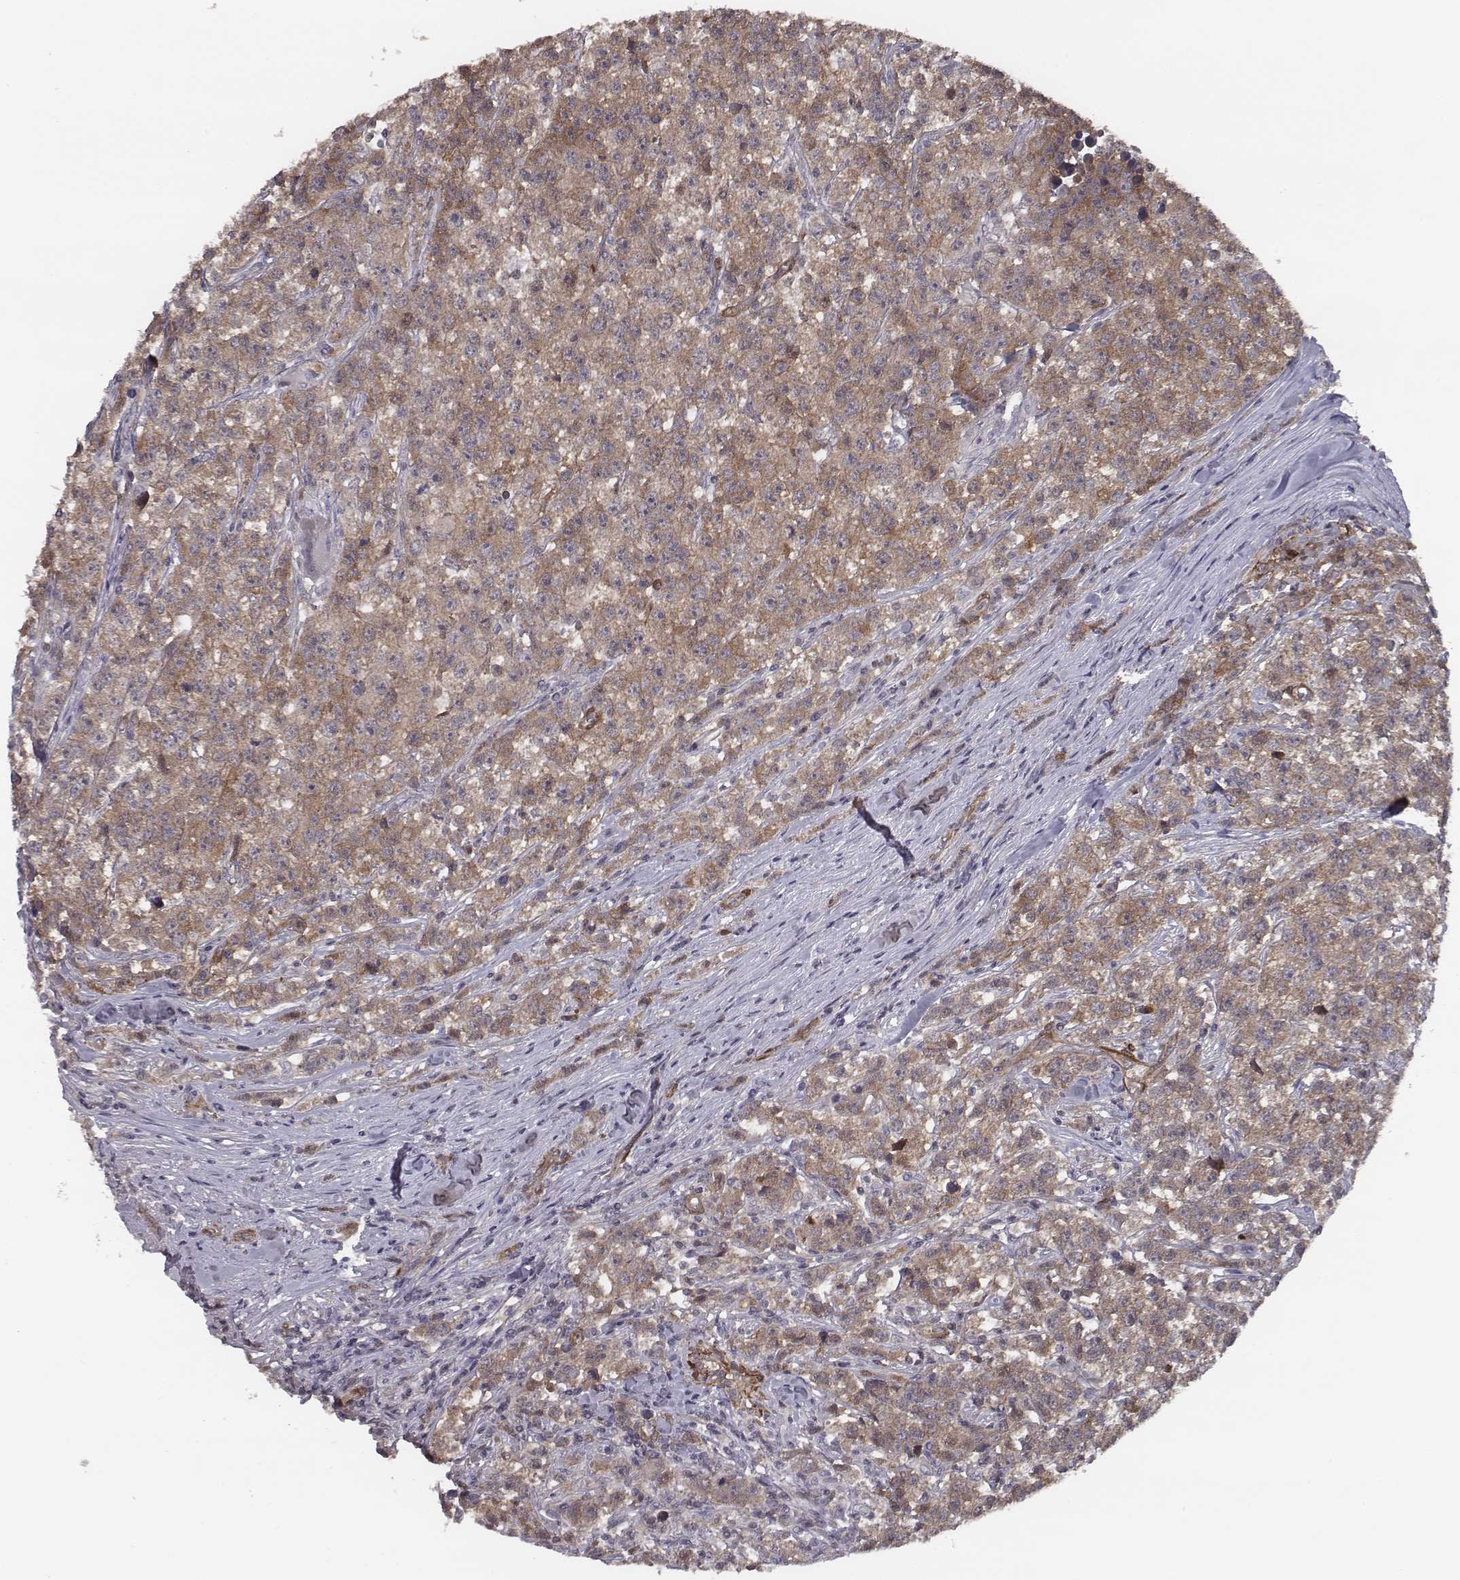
{"staining": {"intensity": "moderate", "quantity": "25%-75%", "location": "cytoplasmic/membranous"}, "tissue": "testis cancer", "cell_type": "Tumor cells", "image_type": "cancer", "snomed": [{"axis": "morphology", "description": "Seminoma, NOS"}, {"axis": "topography", "description": "Testis"}], "caption": "This is an image of immunohistochemistry staining of testis seminoma, which shows moderate expression in the cytoplasmic/membranous of tumor cells.", "gene": "ISYNA1", "patient": {"sex": "male", "age": 59}}